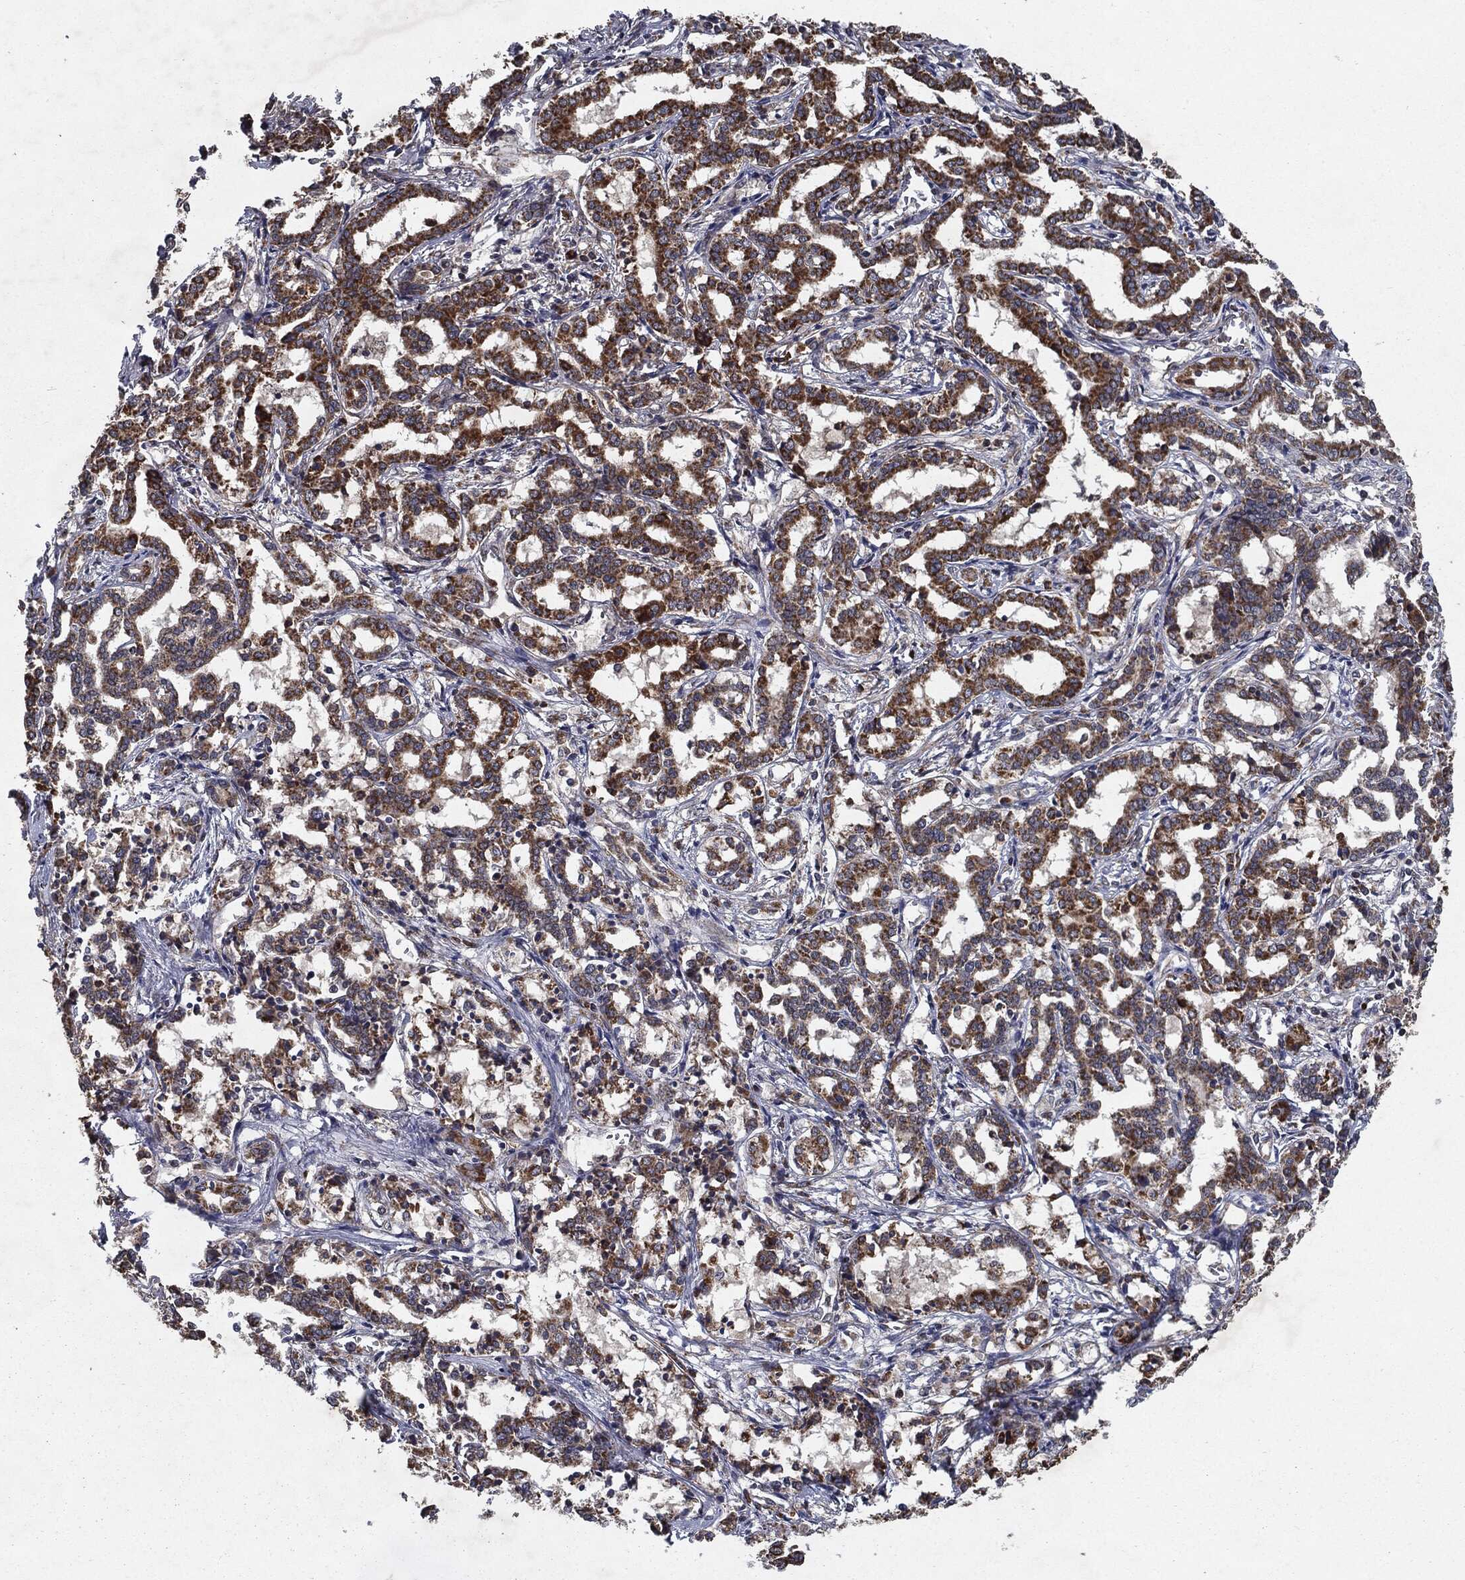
{"staining": {"intensity": "strong", "quantity": ">75%", "location": "cytoplasmic/membranous"}, "tissue": "liver cancer", "cell_type": "Tumor cells", "image_type": "cancer", "snomed": [{"axis": "morphology", "description": "Cholangiocarcinoma"}, {"axis": "topography", "description": "Liver"}], "caption": "This is an image of immunohistochemistry (IHC) staining of liver cancer, which shows strong positivity in the cytoplasmic/membranous of tumor cells.", "gene": "HDAC5", "patient": {"sex": "female", "age": 47}}